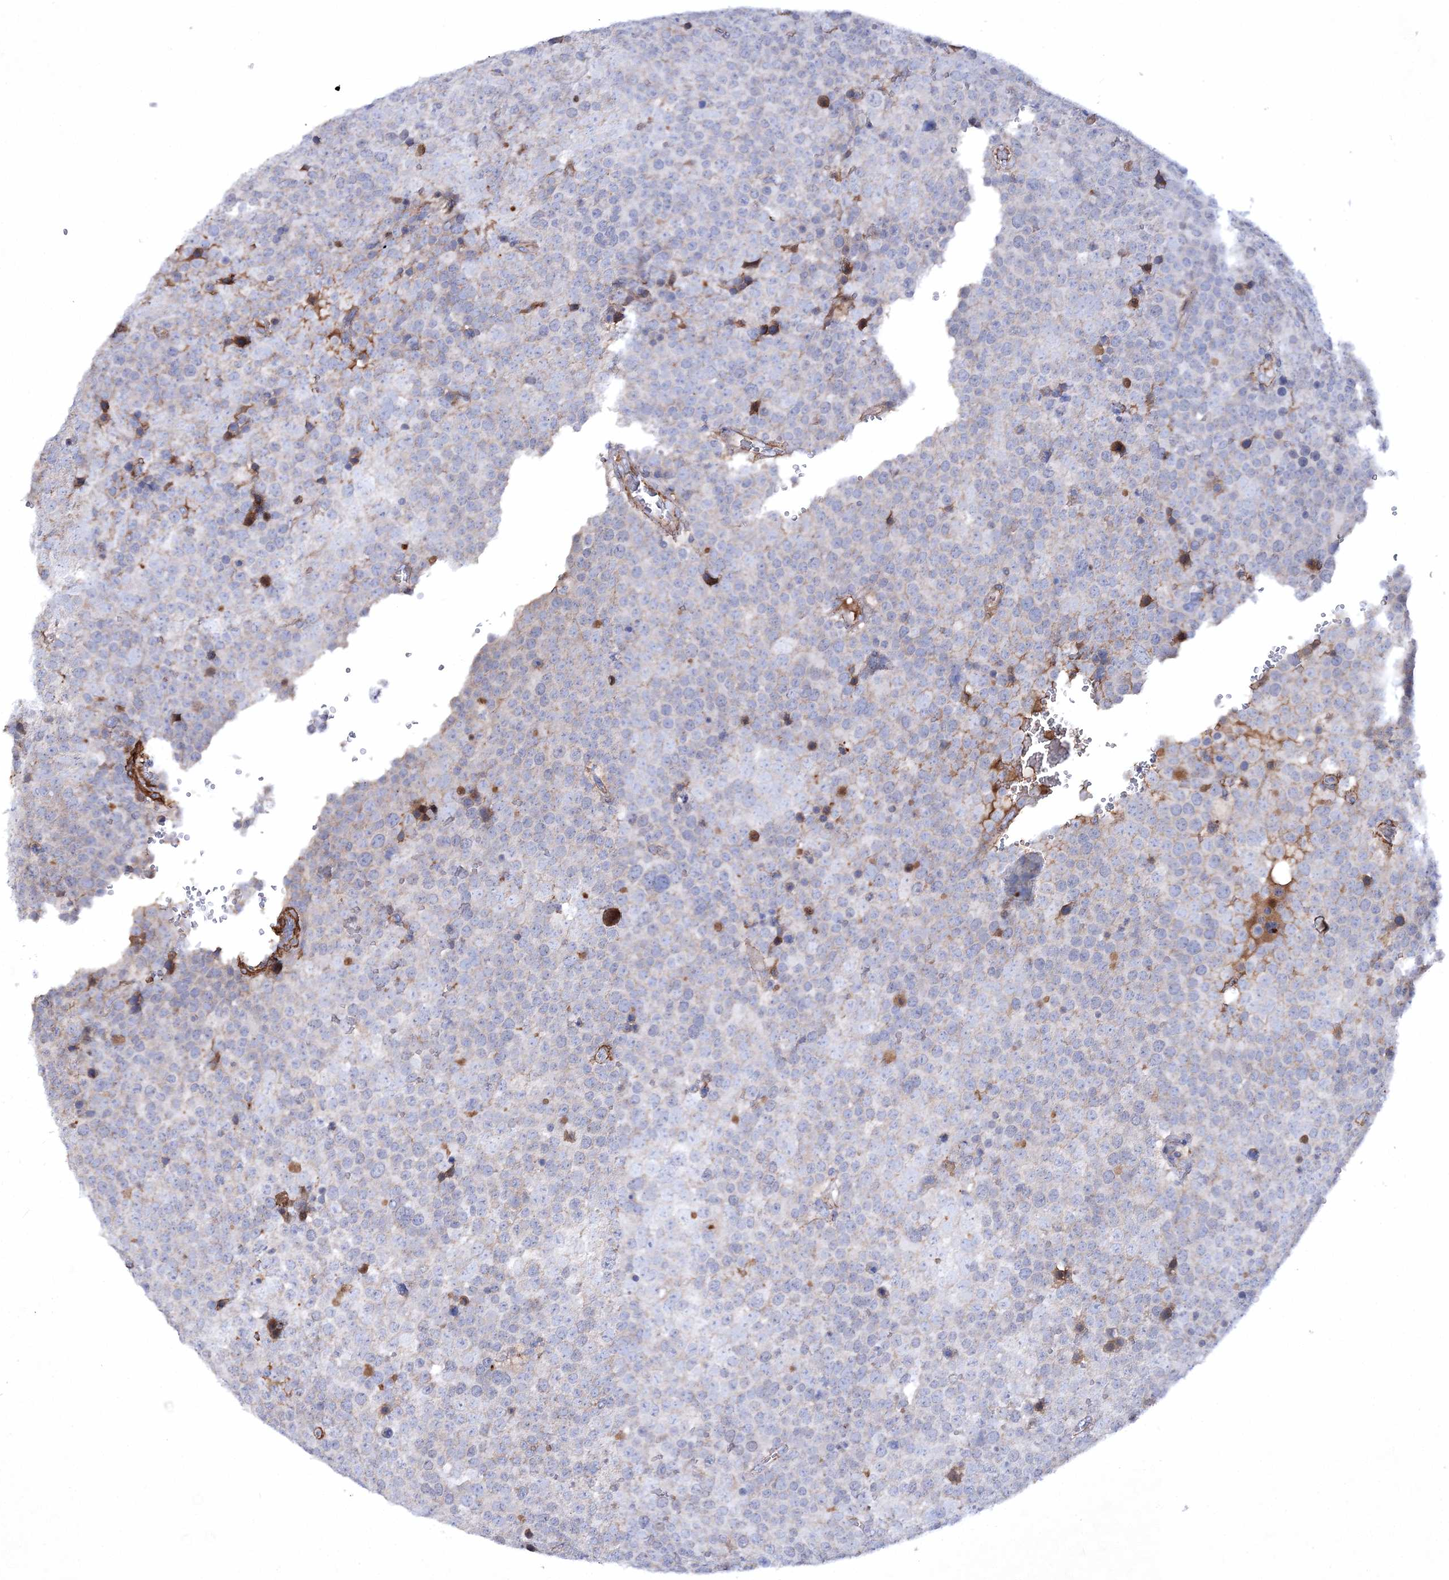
{"staining": {"intensity": "weak", "quantity": "<25%", "location": "cytoplasmic/membranous"}, "tissue": "testis cancer", "cell_type": "Tumor cells", "image_type": "cancer", "snomed": [{"axis": "morphology", "description": "Seminoma, NOS"}, {"axis": "topography", "description": "Testis"}], "caption": "Immunohistochemistry (IHC) histopathology image of testis cancer (seminoma) stained for a protein (brown), which exhibits no expression in tumor cells. Nuclei are stained in blue.", "gene": "RTN2", "patient": {"sex": "male", "age": 71}}